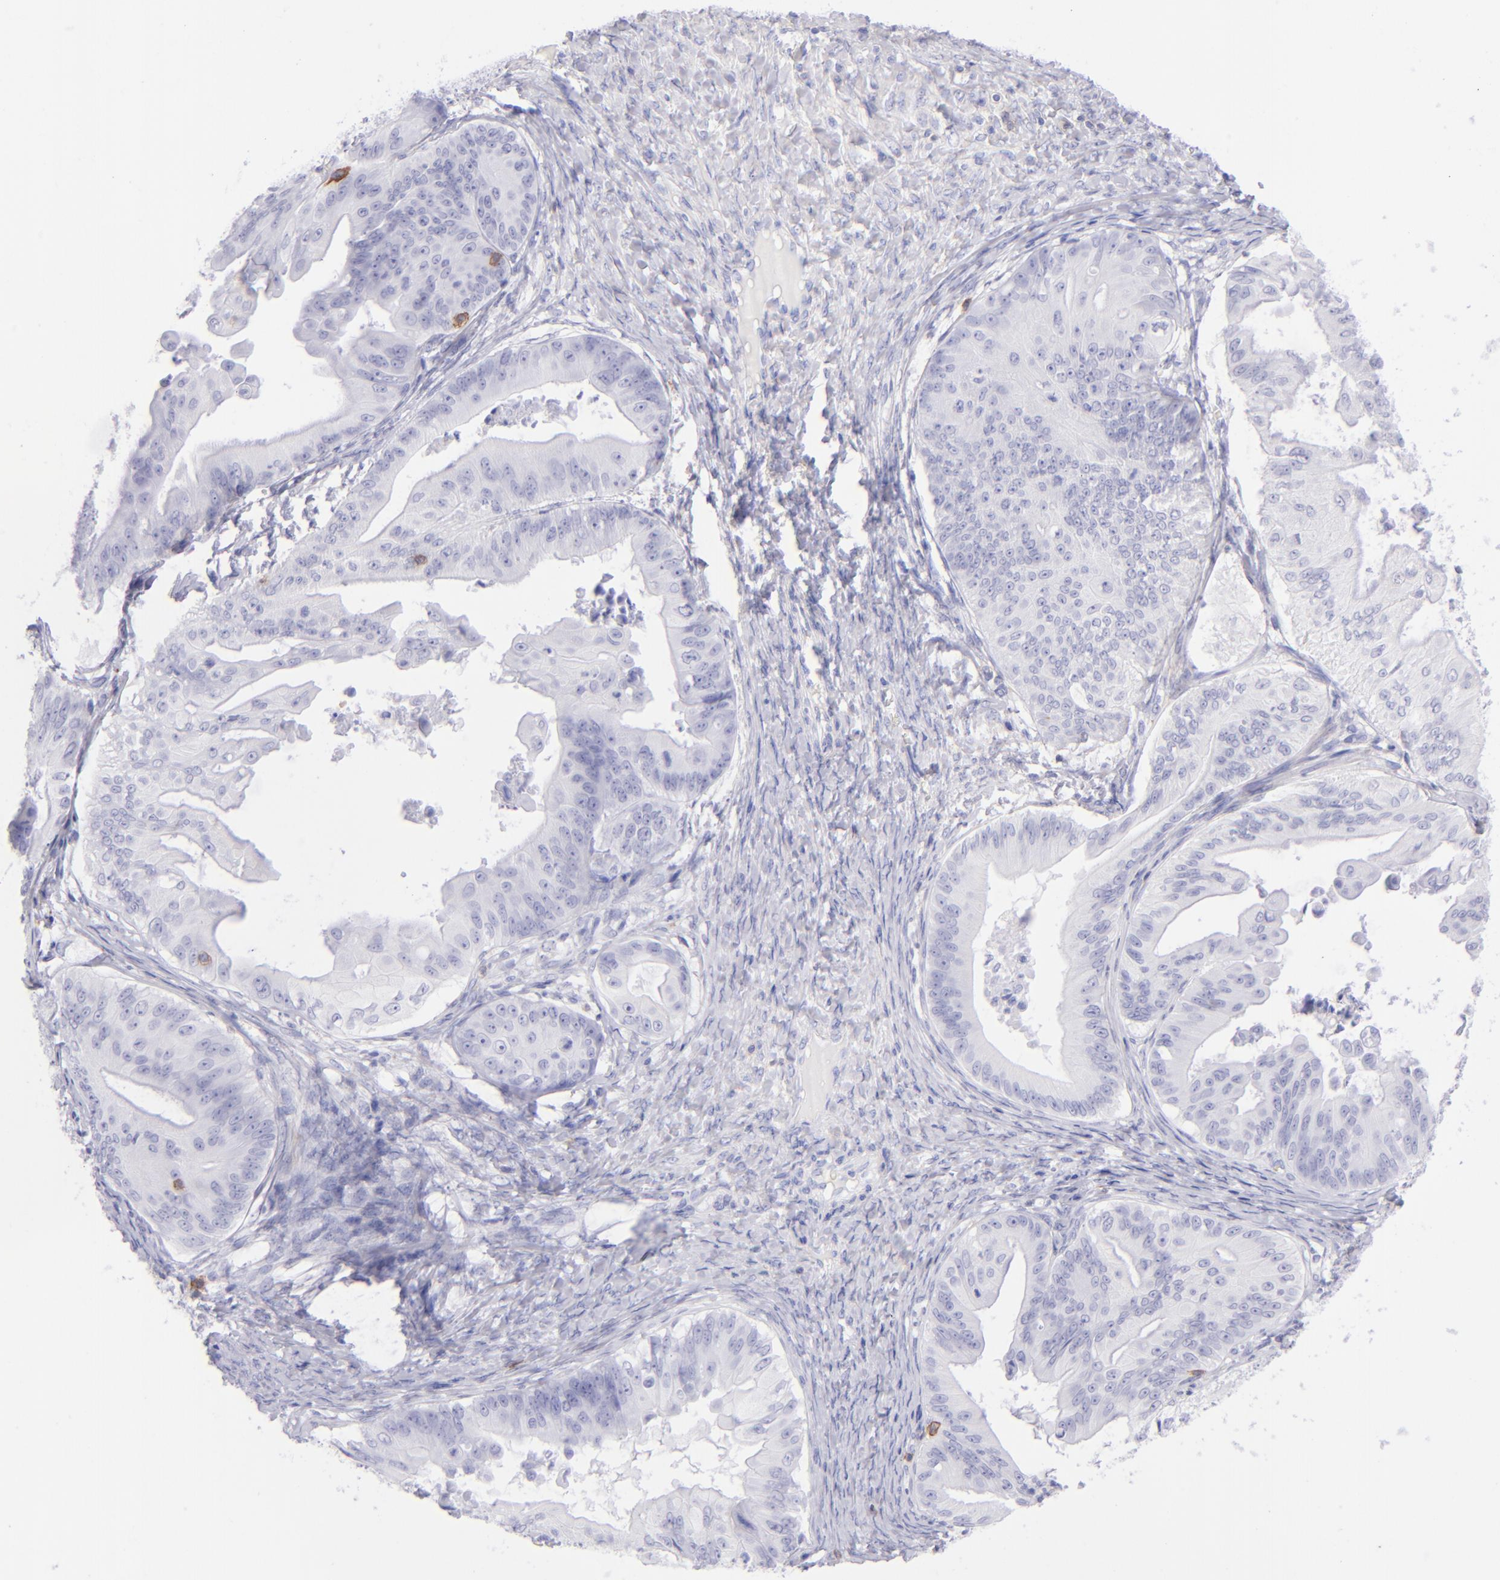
{"staining": {"intensity": "negative", "quantity": "none", "location": "none"}, "tissue": "ovarian cancer", "cell_type": "Tumor cells", "image_type": "cancer", "snomed": [{"axis": "morphology", "description": "Cystadenocarcinoma, mucinous, NOS"}, {"axis": "topography", "description": "Ovary"}], "caption": "This is a micrograph of IHC staining of ovarian cancer (mucinous cystadenocarcinoma), which shows no positivity in tumor cells.", "gene": "CD69", "patient": {"sex": "female", "age": 37}}